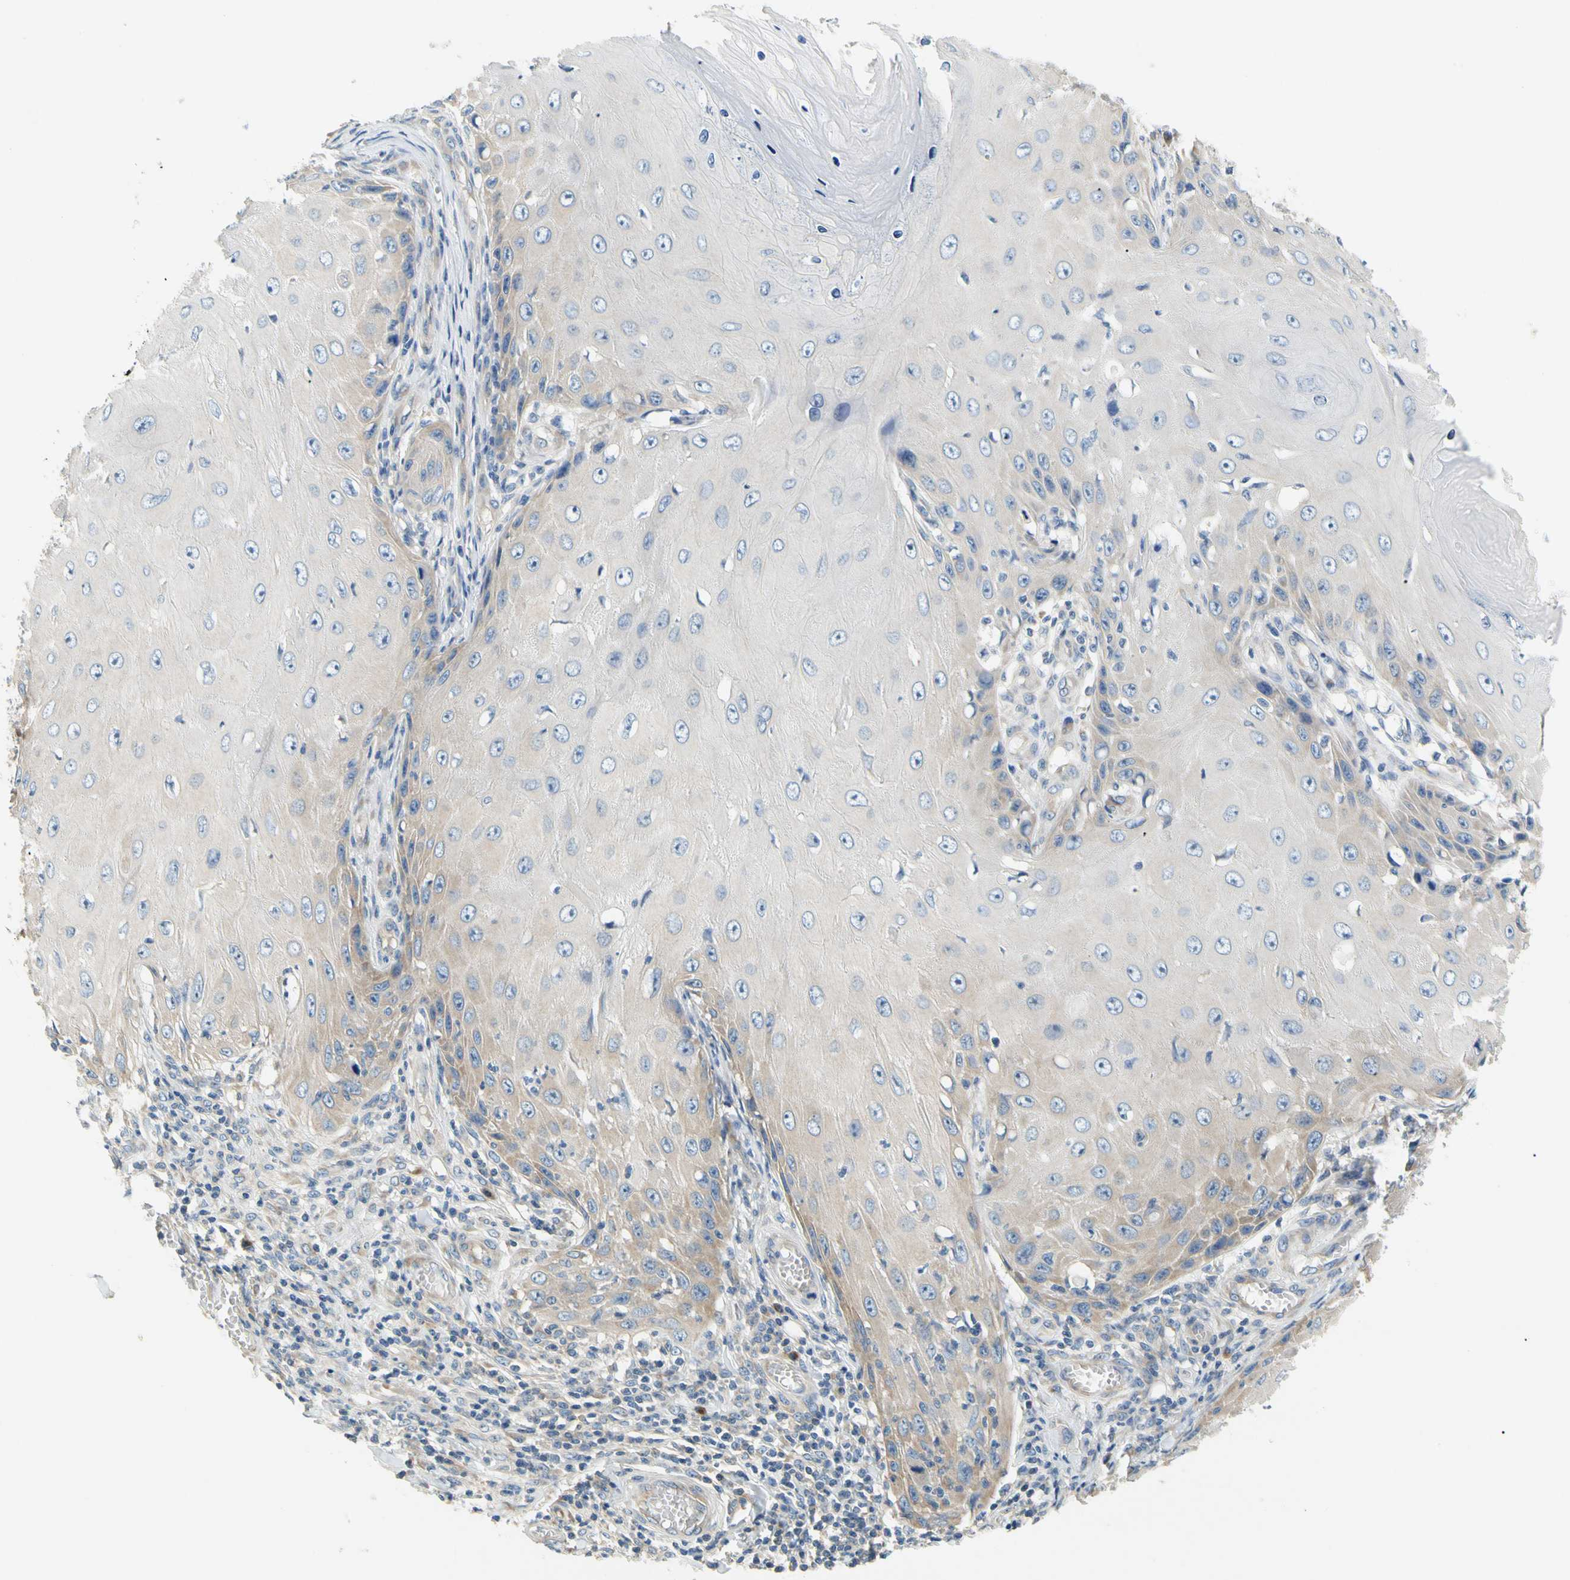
{"staining": {"intensity": "weak", "quantity": ">75%", "location": "cytoplasmic/membranous"}, "tissue": "skin cancer", "cell_type": "Tumor cells", "image_type": "cancer", "snomed": [{"axis": "morphology", "description": "Squamous cell carcinoma, NOS"}, {"axis": "topography", "description": "Skin"}], "caption": "Approximately >75% of tumor cells in human skin squamous cell carcinoma reveal weak cytoplasmic/membranous protein expression as visualized by brown immunohistochemical staining.", "gene": "LRRC47", "patient": {"sex": "female", "age": 73}}